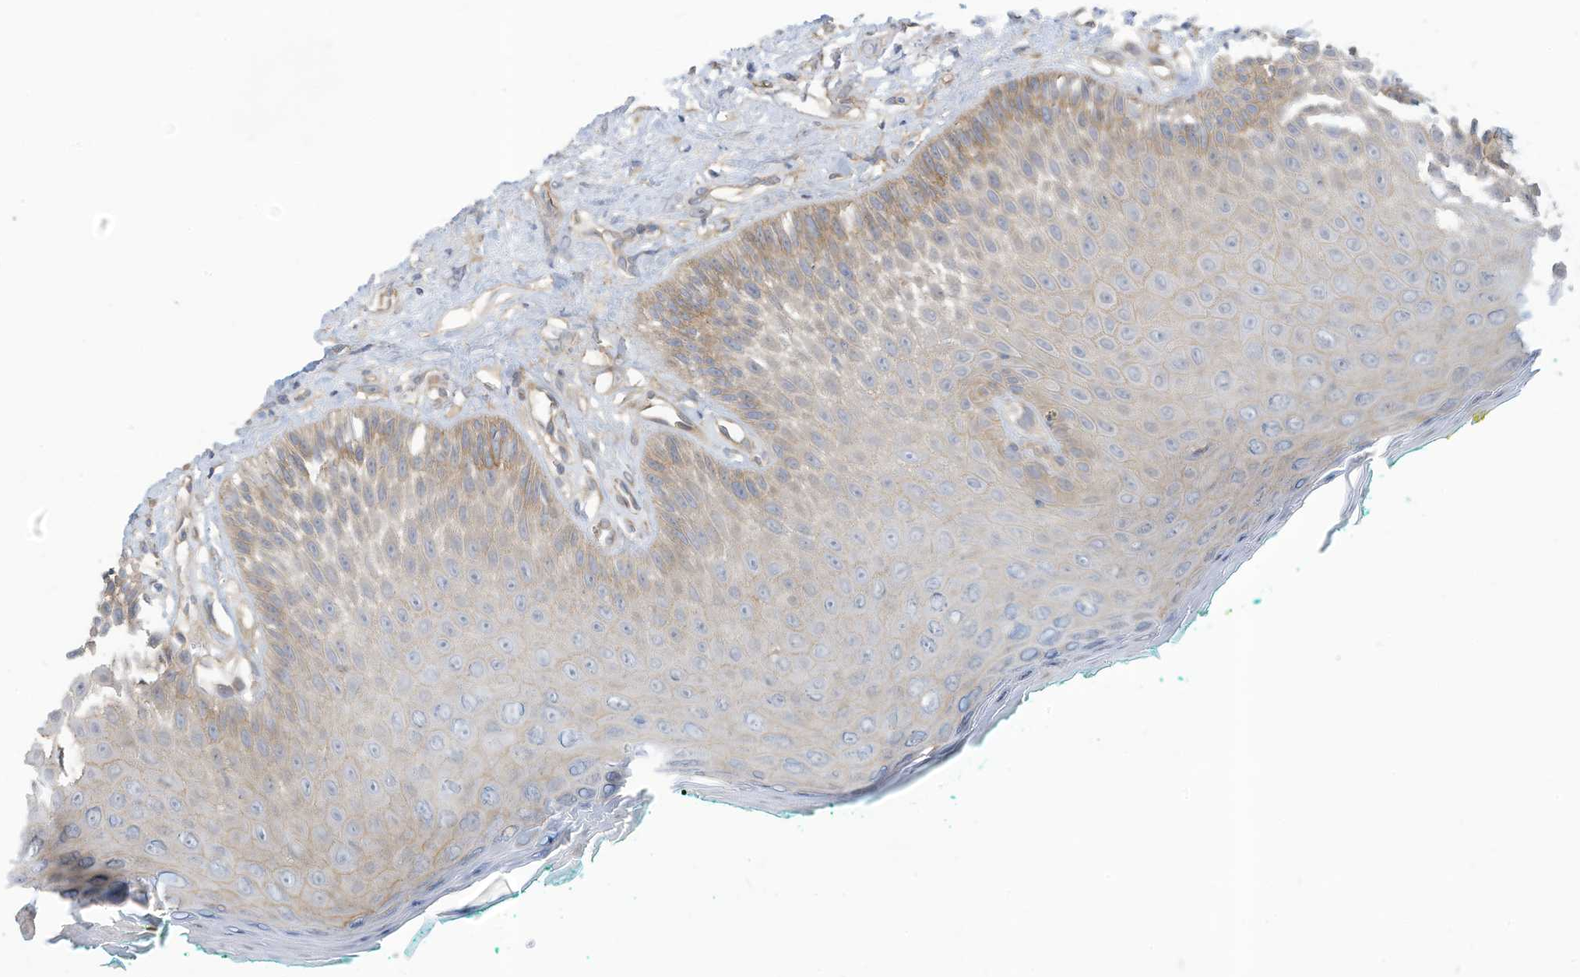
{"staining": {"intensity": "weak", "quantity": "25%-75%", "location": "cytoplasmic/membranous"}, "tissue": "oral mucosa", "cell_type": "Squamous epithelial cells", "image_type": "normal", "snomed": [{"axis": "morphology", "description": "Normal tissue, NOS"}, {"axis": "topography", "description": "Oral tissue"}], "caption": "The image reveals a brown stain indicating the presence of a protein in the cytoplasmic/membranous of squamous epithelial cells in oral mucosa.", "gene": "ADAT2", "patient": {"sex": "female", "age": 70}}